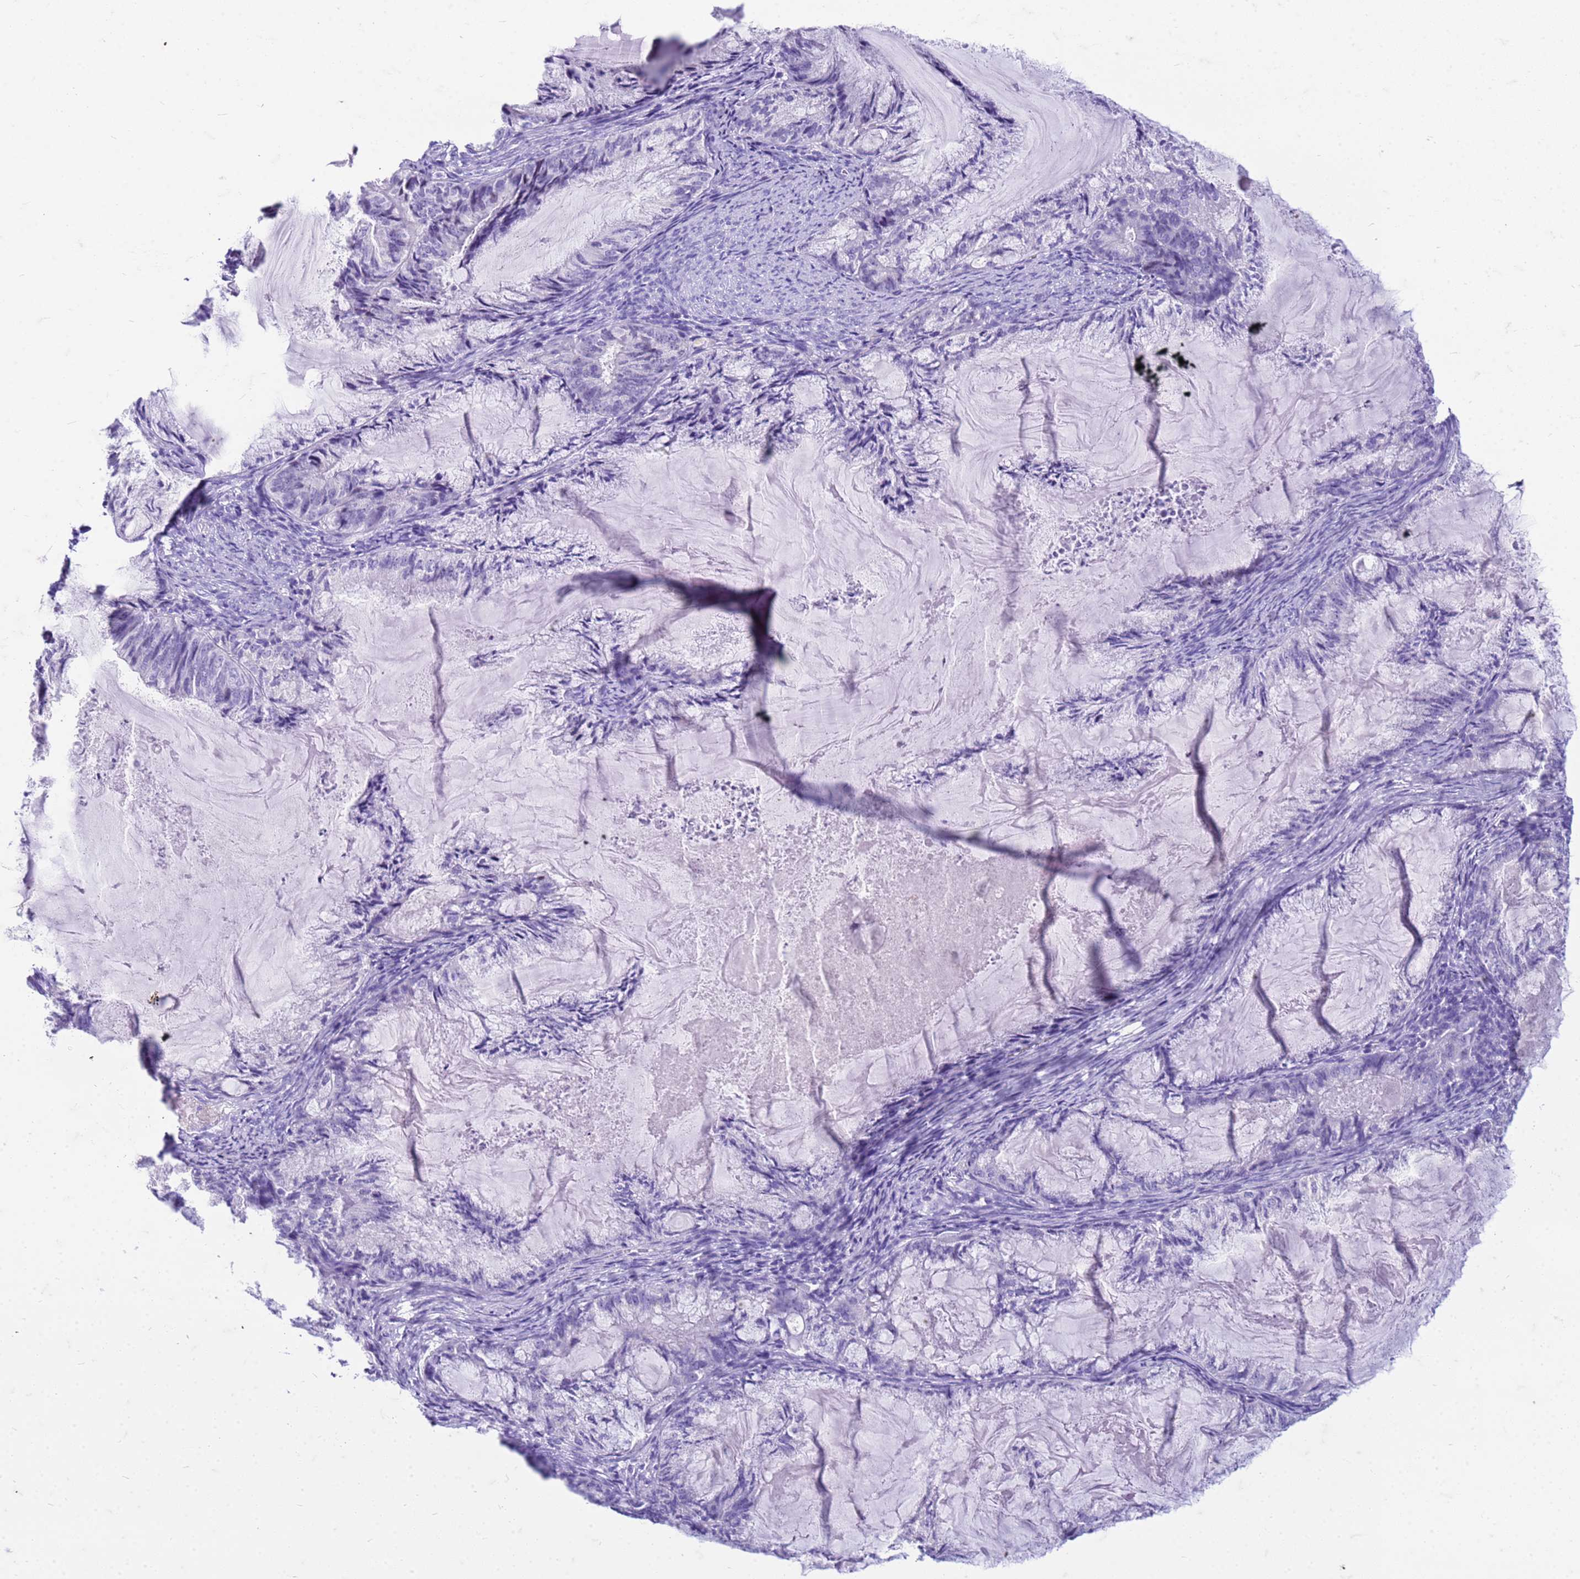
{"staining": {"intensity": "negative", "quantity": "none", "location": "none"}, "tissue": "endometrial cancer", "cell_type": "Tumor cells", "image_type": "cancer", "snomed": [{"axis": "morphology", "description": "Adenocarcinoma, NOS"}, {"axis": "topography", "description": "Endometrium"}], "caption": "Endometrial cancer stained for a protein using immunohistochemistry (IHC) reveals no positivity tumor cells.", "gene": "CFAP100", "patient": {"sex": "female", "age": 86}}